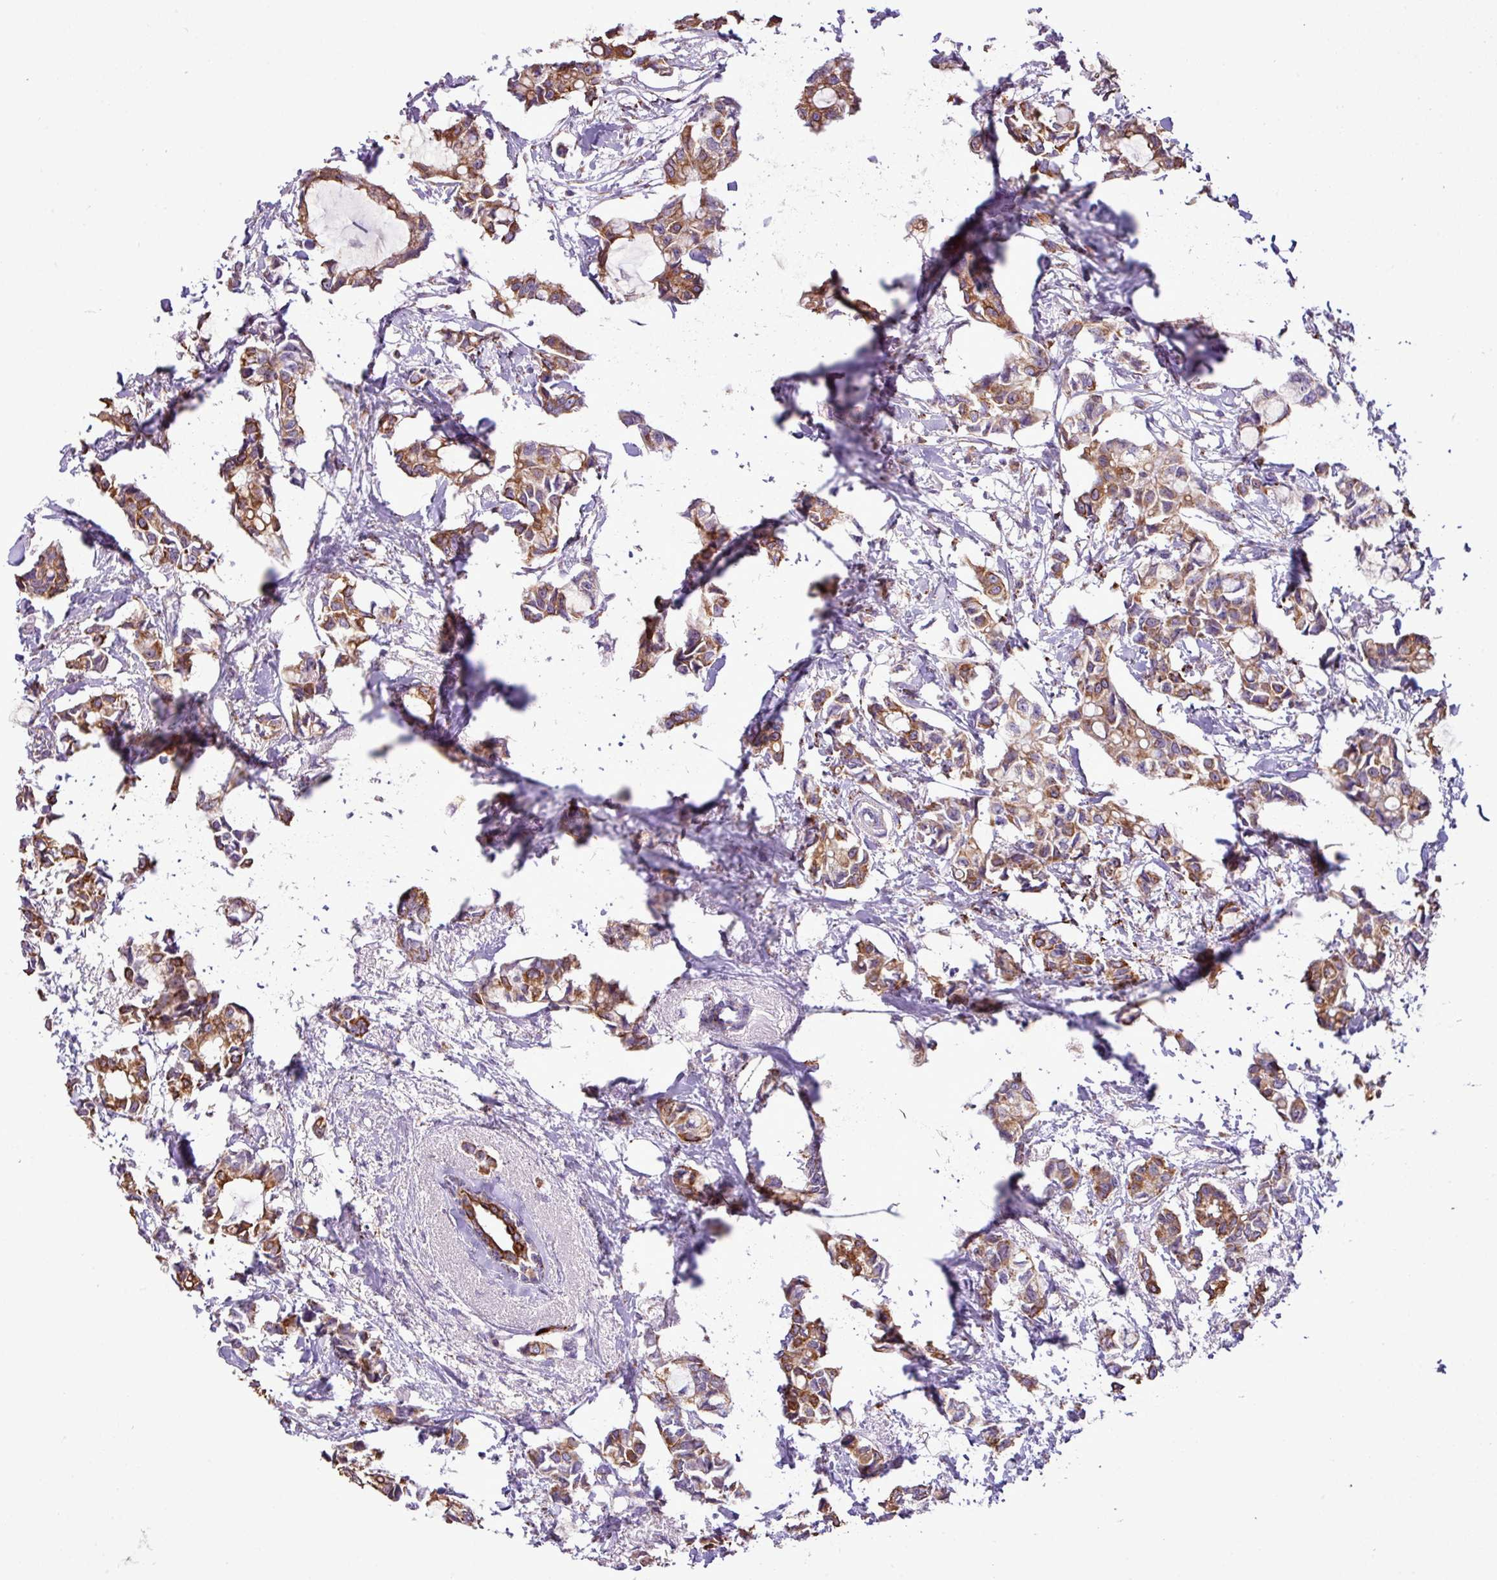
{"staining": {"intensity": "moderate", "quantity": ">75%", "location": "cytoplasmic/membranous"}, "tissue": "breast cancer", "cell_type": "Tumor cells", "image_type": "cancer", "snomed": [{"axis": "morphology", "description": "Duct carcinoma"}, {"axis": "topography", "description": "Breast"}], "caption": "Breast intraductal carcinoma tissue shows moderate cytoplasmic/membranous expression in approximately >75% of tumor cells, visualized by immunohistochemistry.", "gene": "SGPP1", "patient": {"sex": "female", "age": 73}}